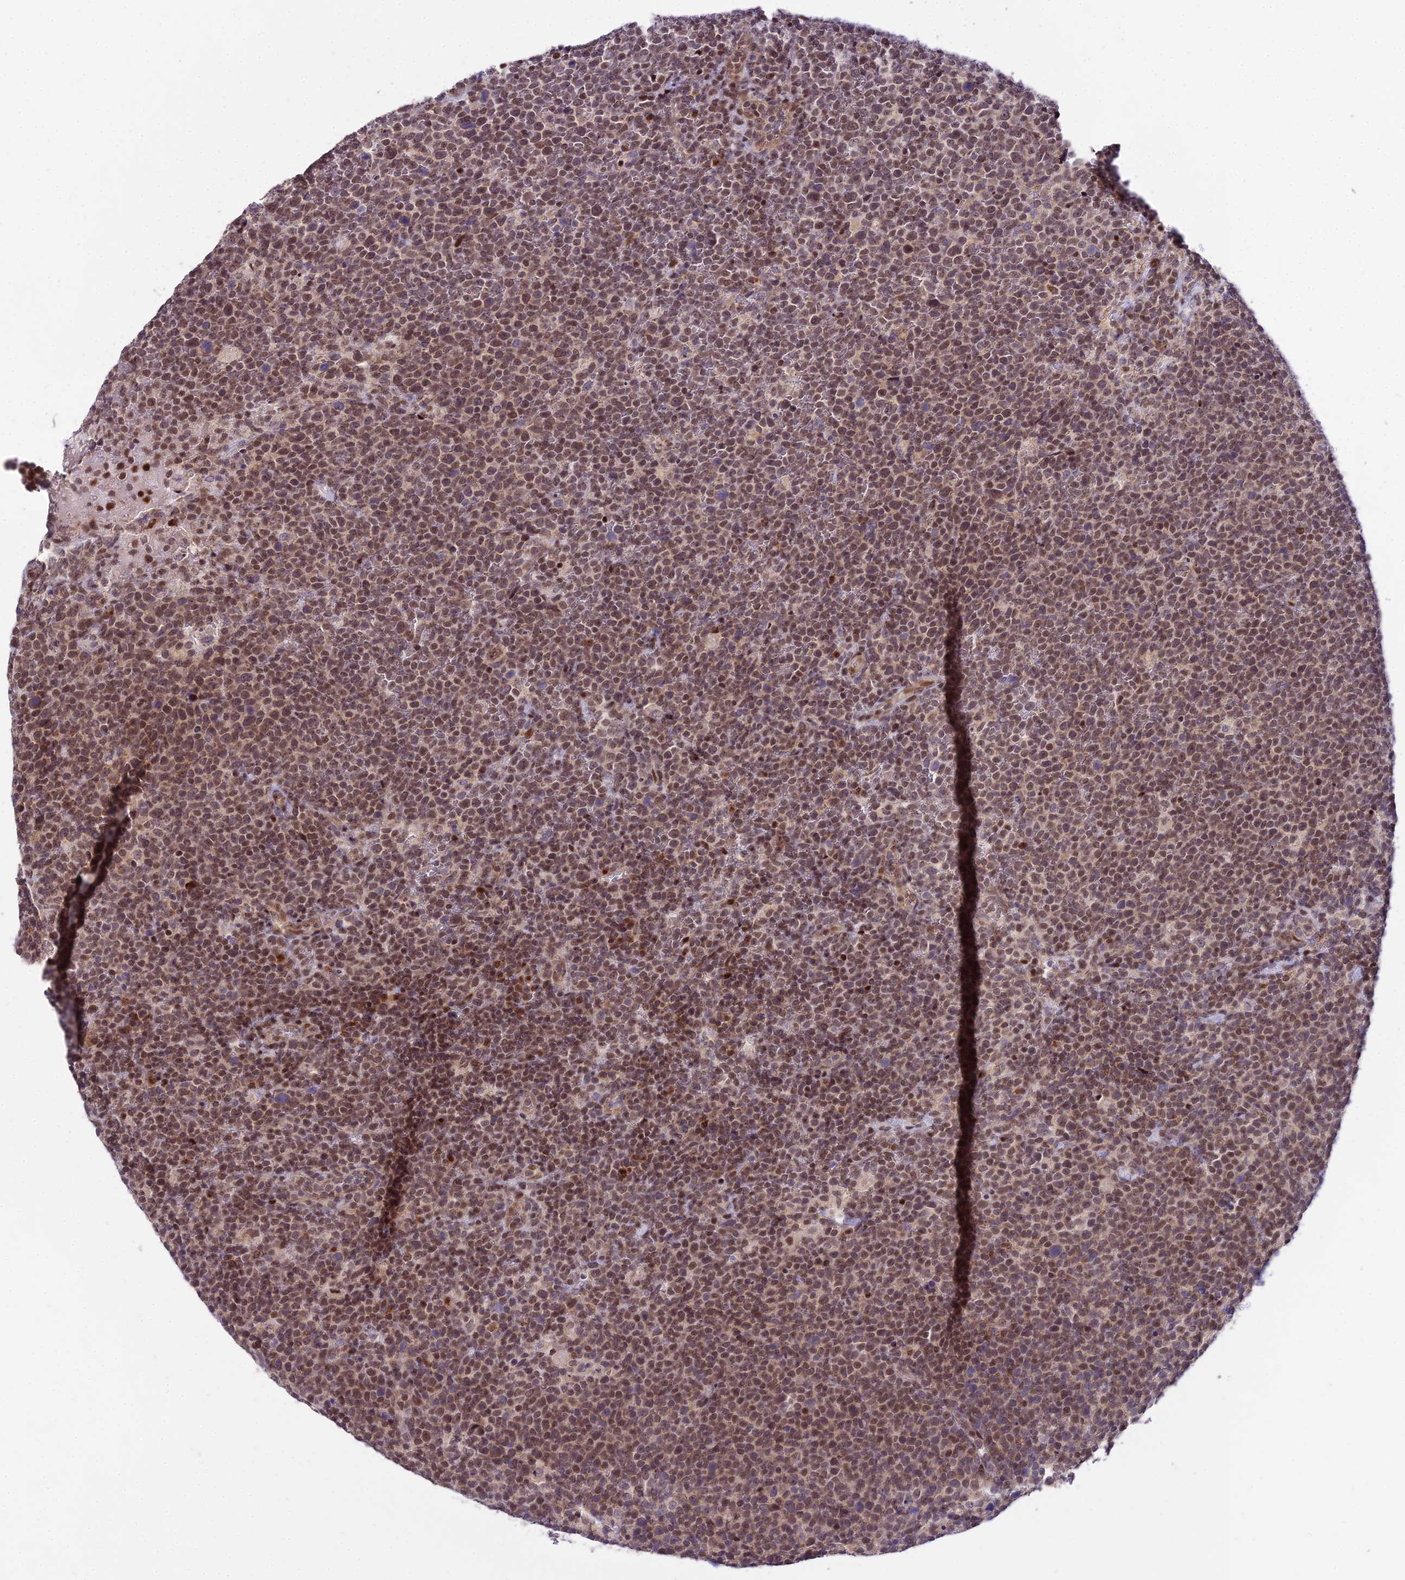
{"staining": {"intensity": "moderate", "quantity": ">75%", "location": "nuclear"}, "tissue": "lymphoma", "cell_type": "Tumor cells", "image_type": "cancer", "snomed": [{"axis": "morphology", "description": "Malignant lymphoma, non-Hodgkin's type, High grade"}, {"axis": "topography", "description": "Lymph node"}], "caption": "Protein analysis of malignant lymphoma, non-Hodgkin's type (high-grade) tissue displays moderate nuclear staining in about >75% of tumor cells.", "gene": "CIB3", "patient": {"sex": "male", "age": 61}}